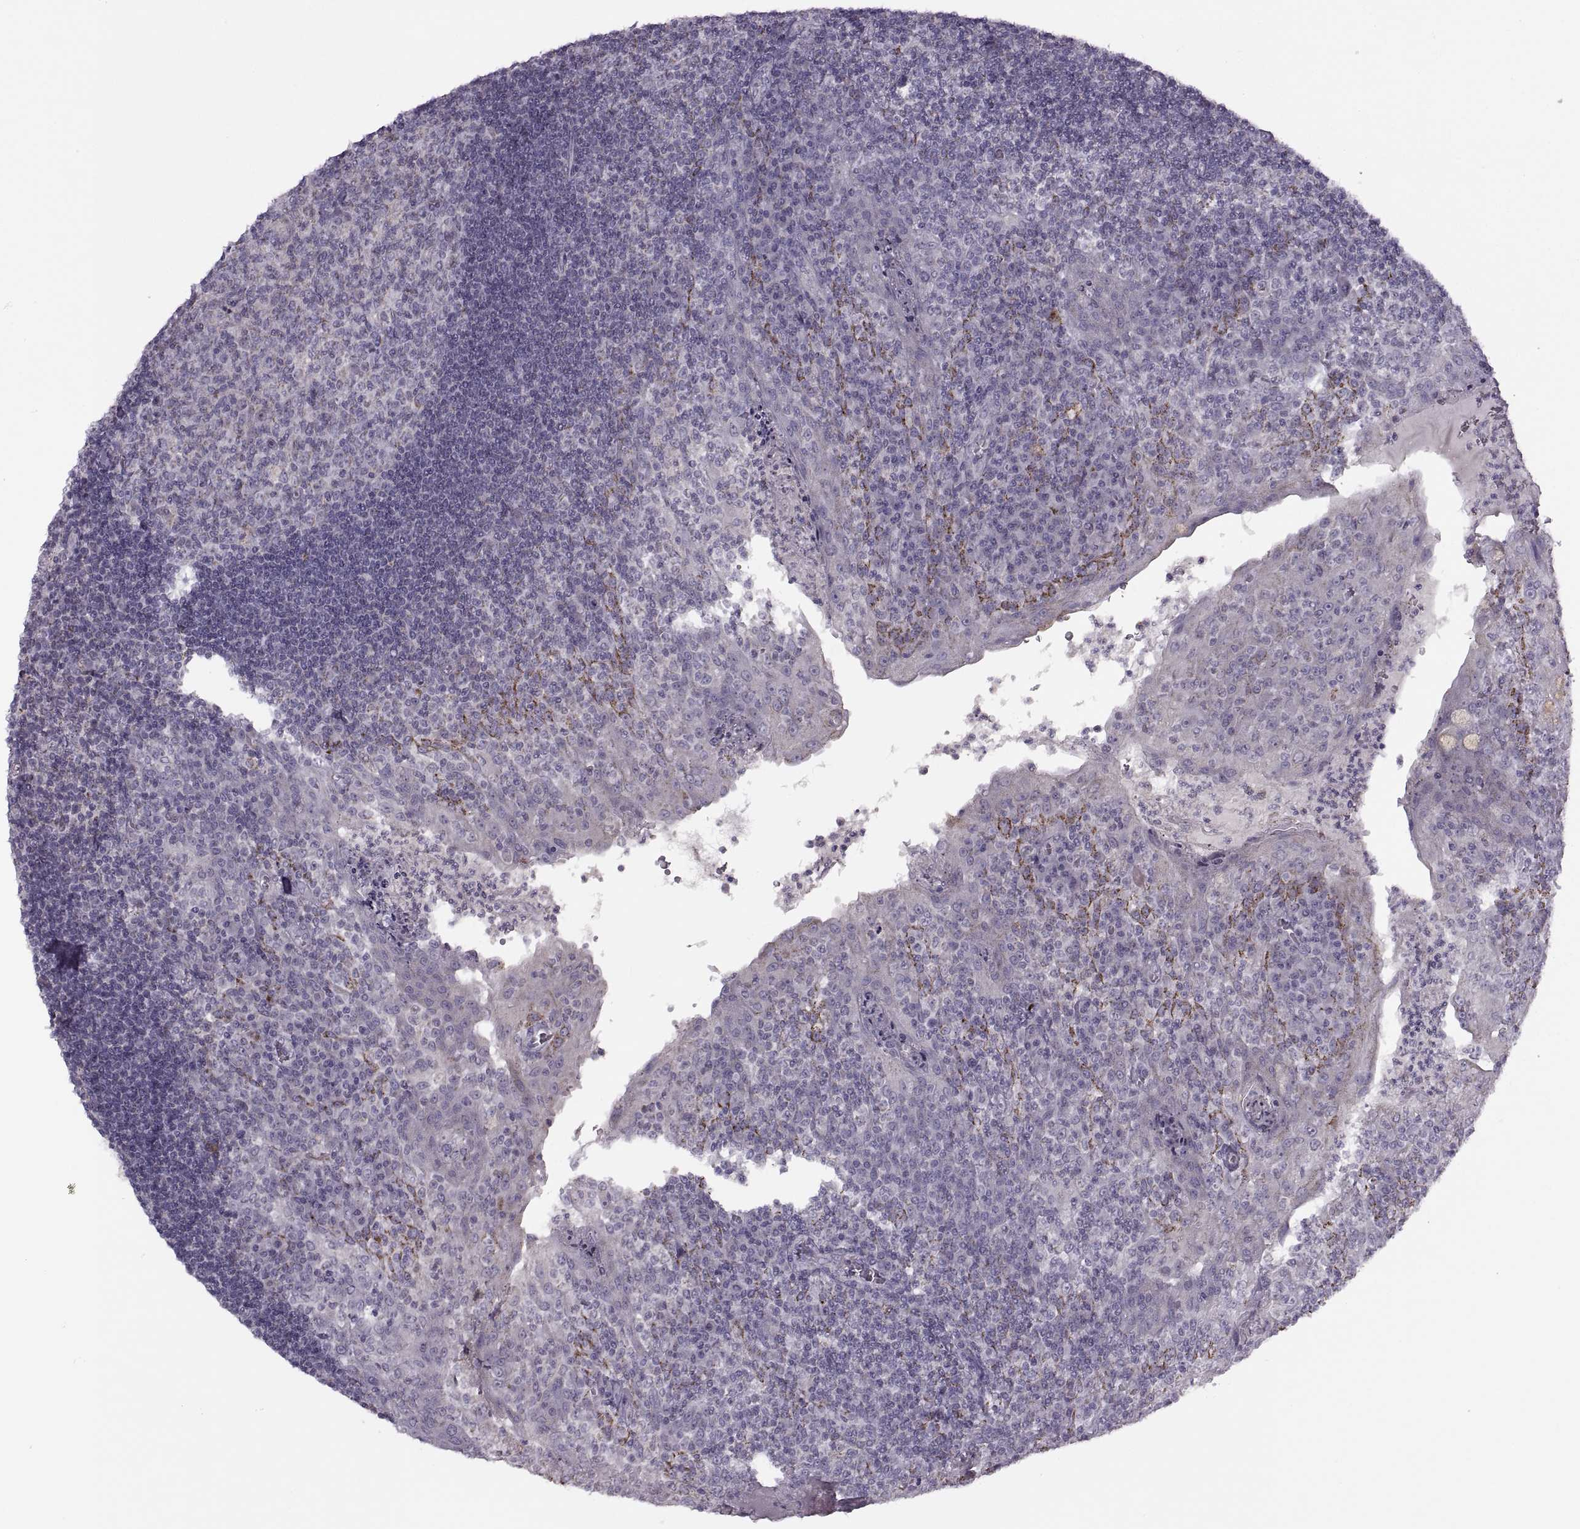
{"staining": {"intensity": "negative", "quantity": "none", "location": "none"}, "tissue": "tonsil", "cell_type": "Germinal center cells", "image_type": "normal", "snomed": [{"axis": "morphology", "description": "Normal tissue, NOS"}, {"axis": "topography", "description": "Tonsil"}], "caption": "An IHC image of unremarkable tonsil is shown. There is no staining in germinal center cells of tonsil.", "gene": "PIERCE1", "patient": {"sex": "female", "age": 12}}